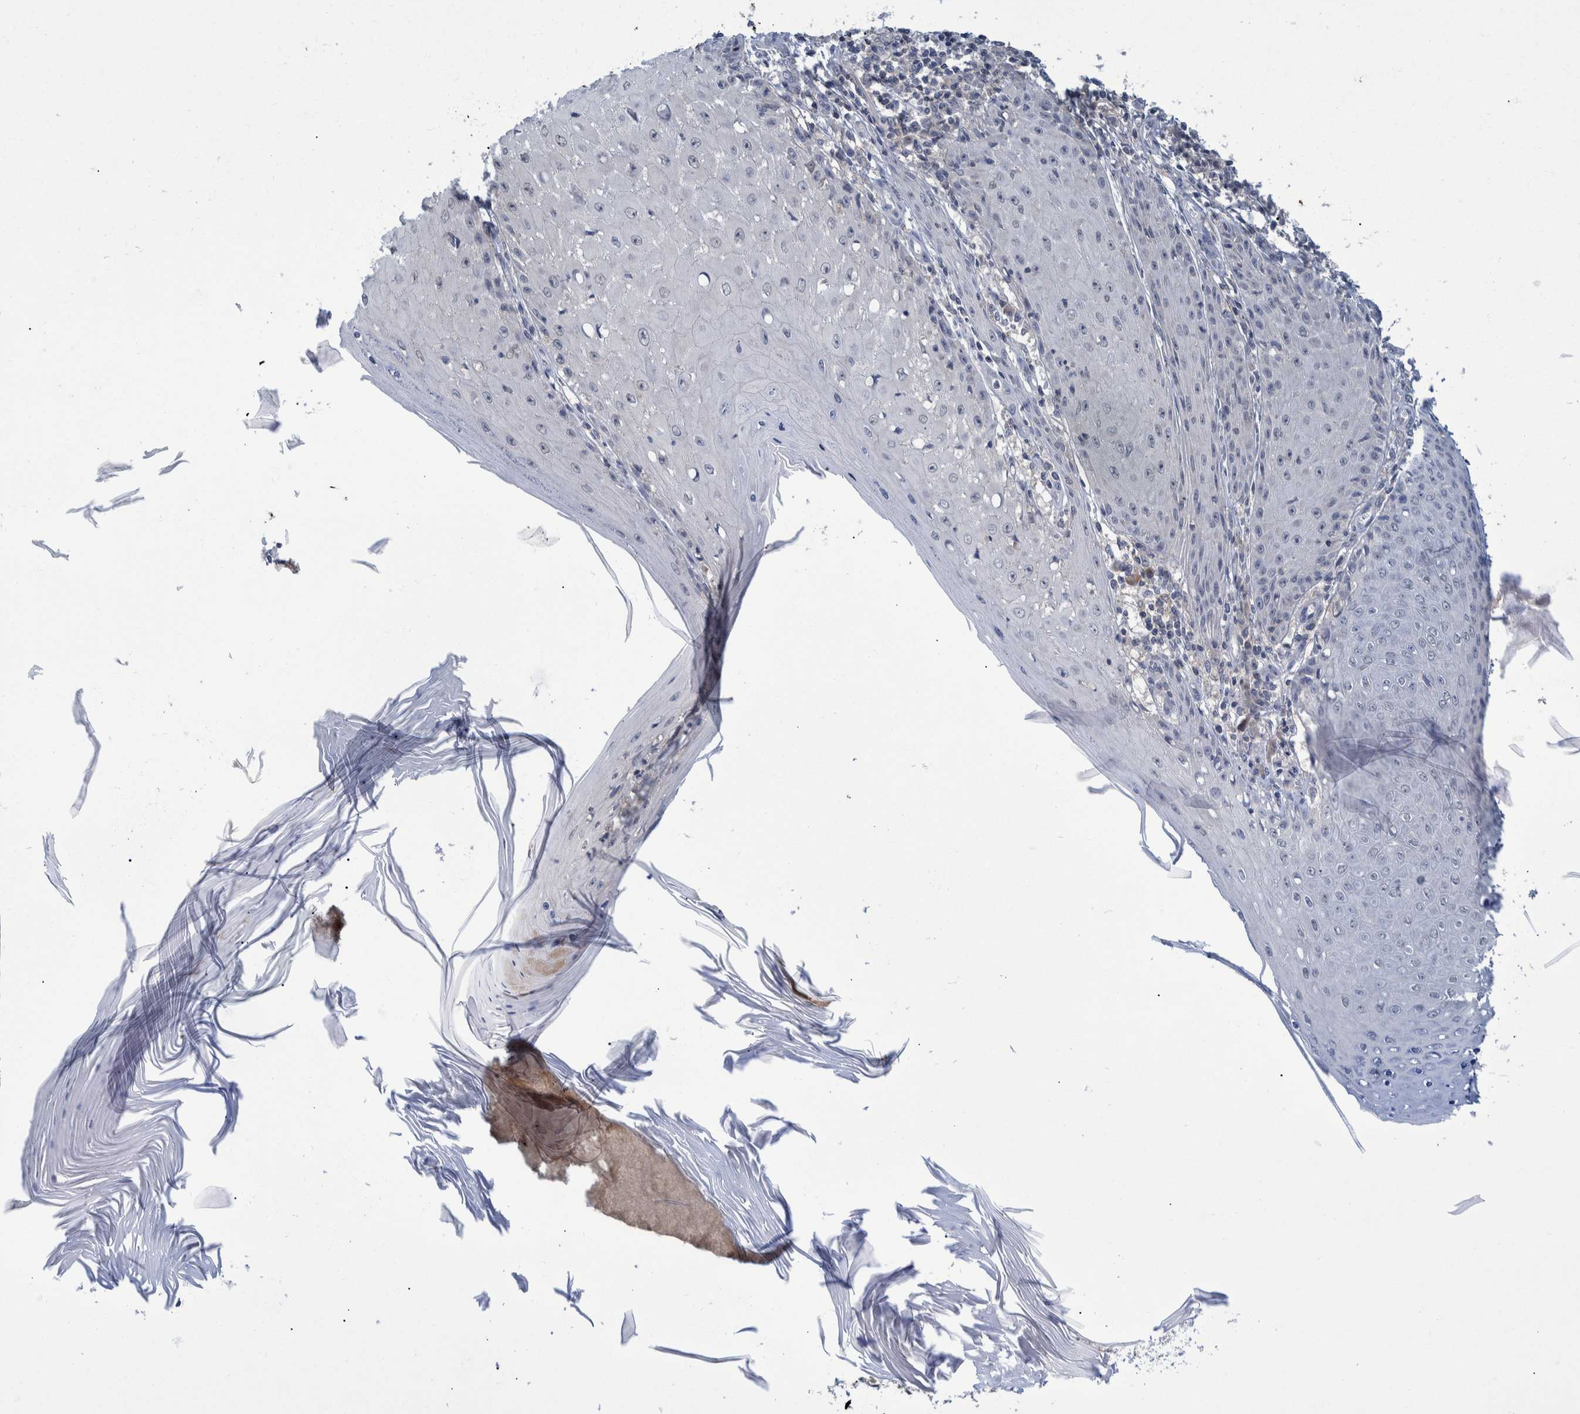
{"staining": {"intensity": "negative", "quantity": "none", "location": "none"}, "tissue": "skin cancer", "cell_type": "Tumor cells", "image_type": "cancer", "snomed": [{"axis": "morphology", "description": "Squamous cell carcinoma, NOS"}, {"axis": "topography", "description": "Skin"}], "caption": "Tumor cells are negative for brown protein staining in skin squamous cell carcinoma. (Stains: DAB immunohistochemistry with hematoxylin counter stain, Microscopy: brightfield microscopy at high magnification).", "gene": "PCYT2", "patient": {"sex": "female", "age": 73}}